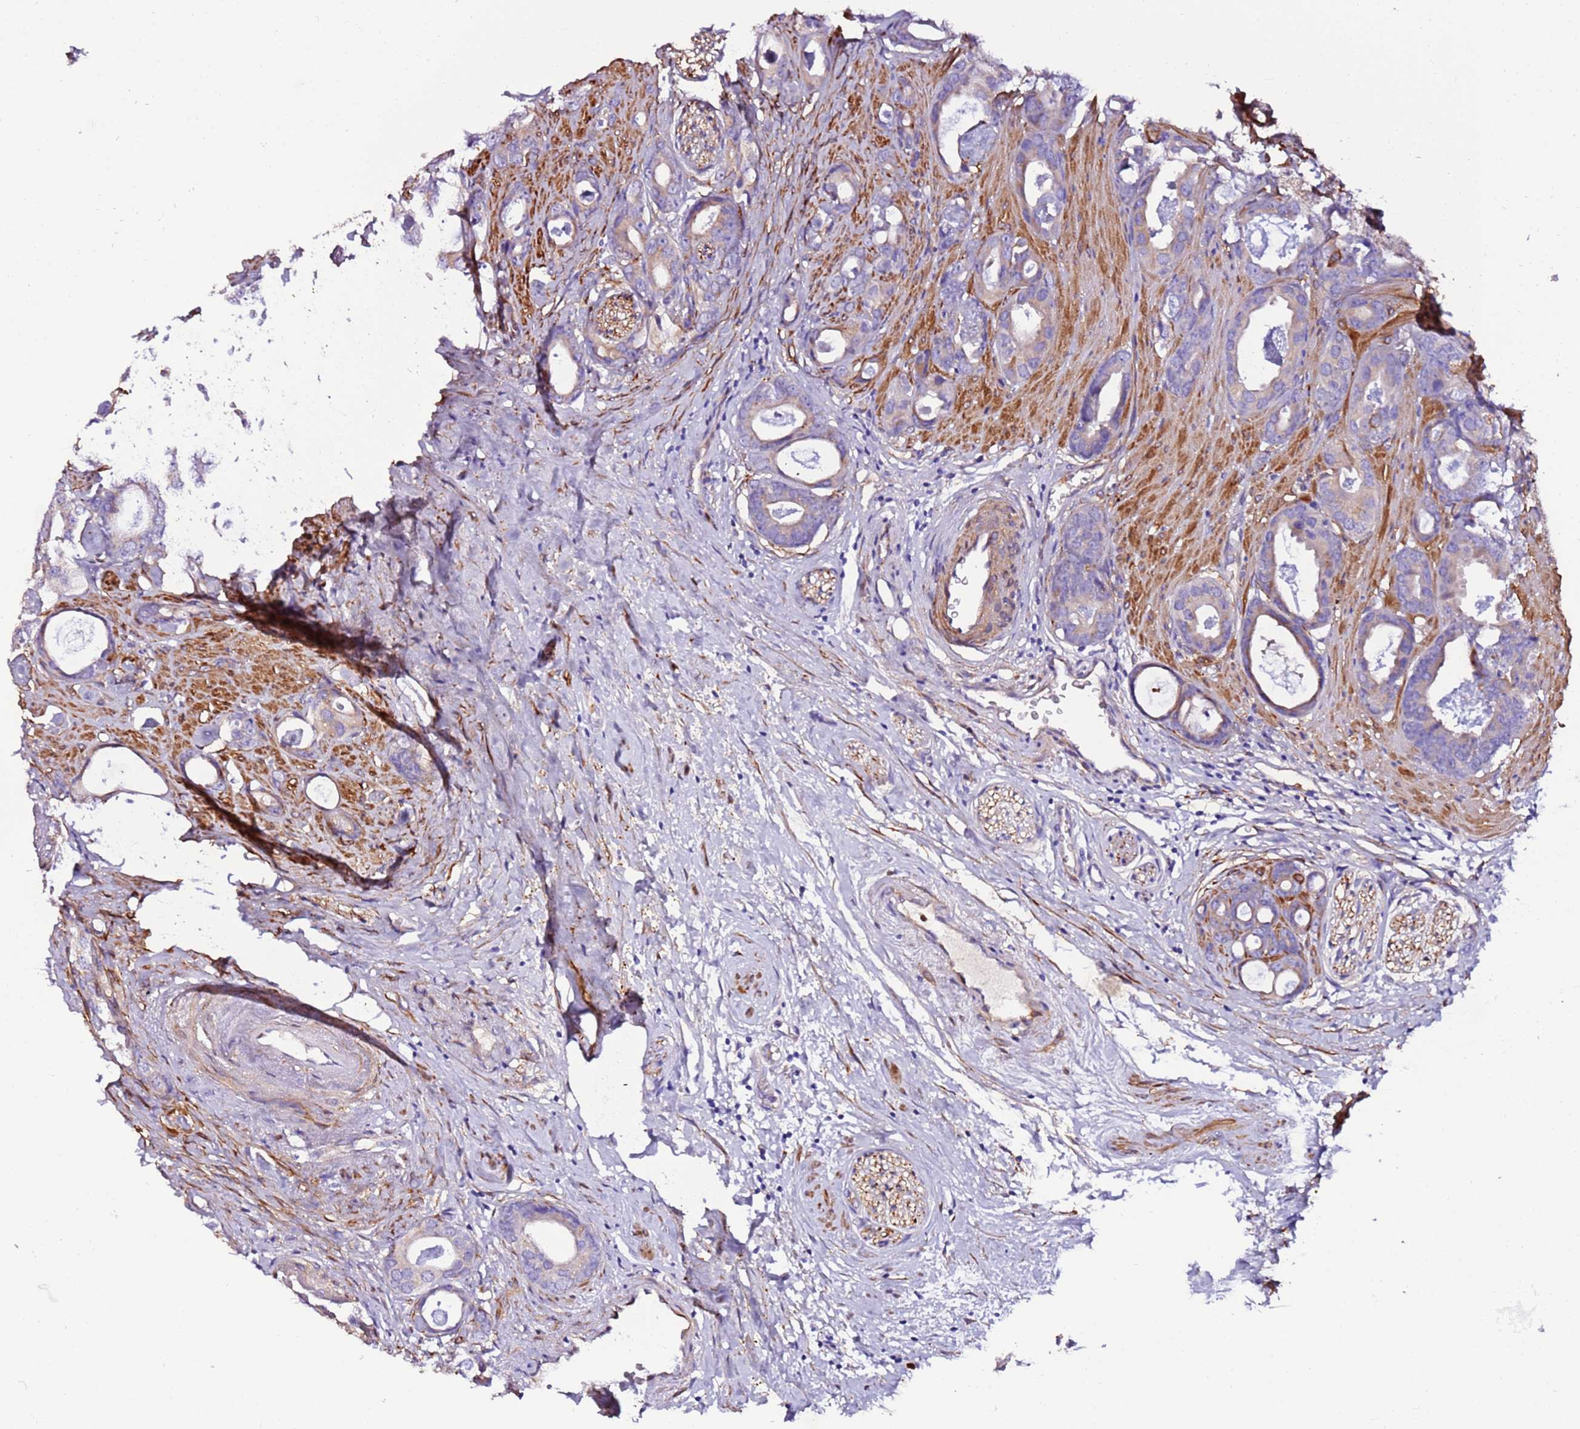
{"staining": {"intensity": "negative", "quantity": "none", "location": "none"}, "tissue": "prostate cancer", "cell_type": "Tumor cells", "image_type": "cancer", "snomed": [{"axis": "morphology", "description": "Adenocarcinoma, Low grade"}, {"axis": "topography", "description": "Prostate"}], "caption": "This micrograph is of adenocarcinoma (low-grade) (prostate) stained with immunohistochemistry to label a protein in brown with the nuclei are counter-stained blue. There is no staining in tumor cells. (DAB (3,3'-diaminobenzidine) IHC visualized using brightfield microscopy, high magnification).", "gene": "FAM174C", "patient": {"sex": "male", "age": 63}}